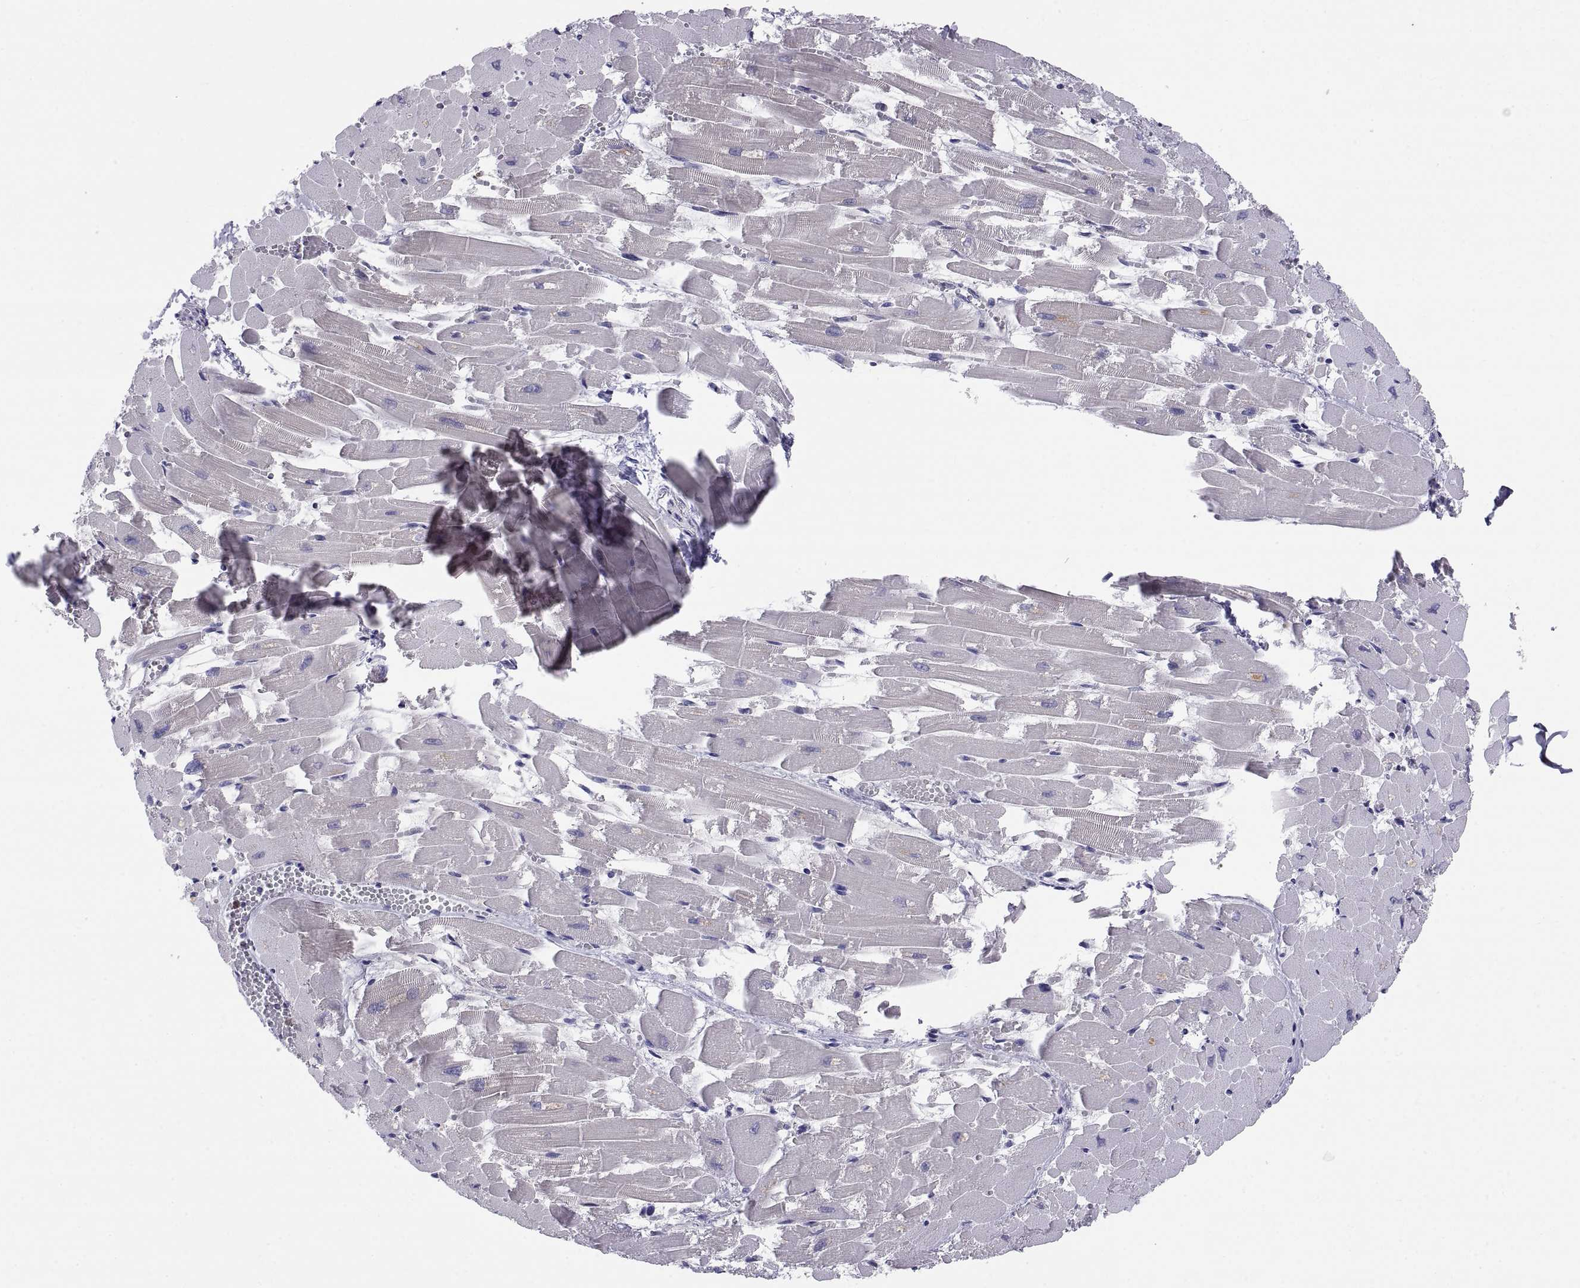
{"staining": {"intensity": "negative", "quantity": "none", "location": "none"}, "tissue": "heart muscle", "cell_type": "Cardiomyocytes", "image_type": "normal", "snomed": [{"axis": "morphology", "description": "Normal tissue, NOS"}, {"axis": "topography", "description": "Heart"}], "caption": "High power microscopy photomicrograph of an immunohistochemistry image of normal heart muscle, revealing no significant positivity in cardiomyocytes.", "gene": "PKP1", "patient": {"sex": "female", "age": 52}}